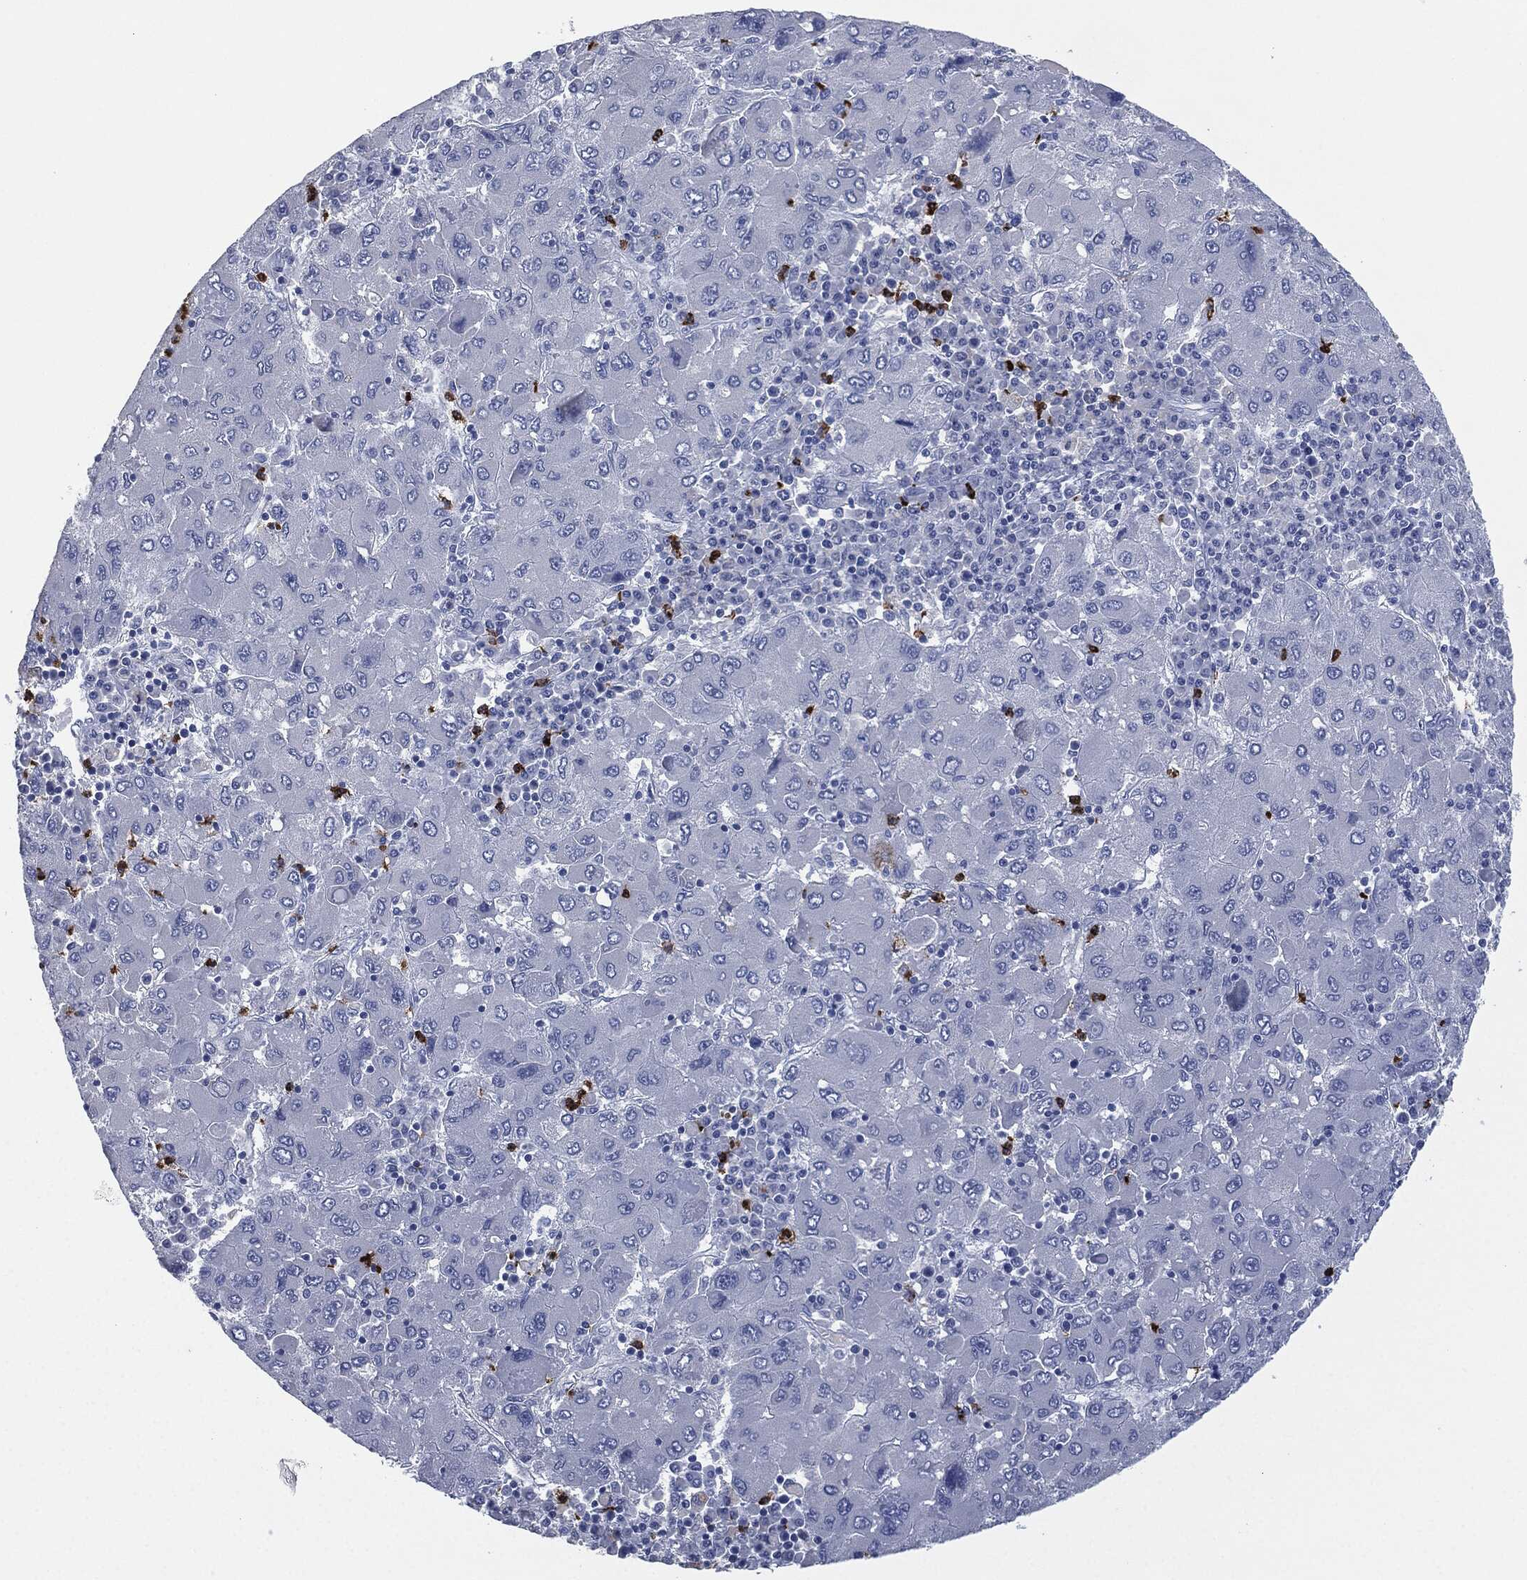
{"staining": {"intensity": "negative", "quantity": "none", "location": "none"}, "tissue": "liver cancer", "cell_type": "Tumor cells", "image_type": "cancer", "snomed": [{"axis": "morphology", "description": "Carcinoma, Hepatocellular, NOS"}, {"axis": "topography", "description": "Liver"}], "caption": "Tumor cells are negative for protein expression in human liver cancer.", "gene": "CEACAM8", "patient": {"sex": "male", "age": 75}}